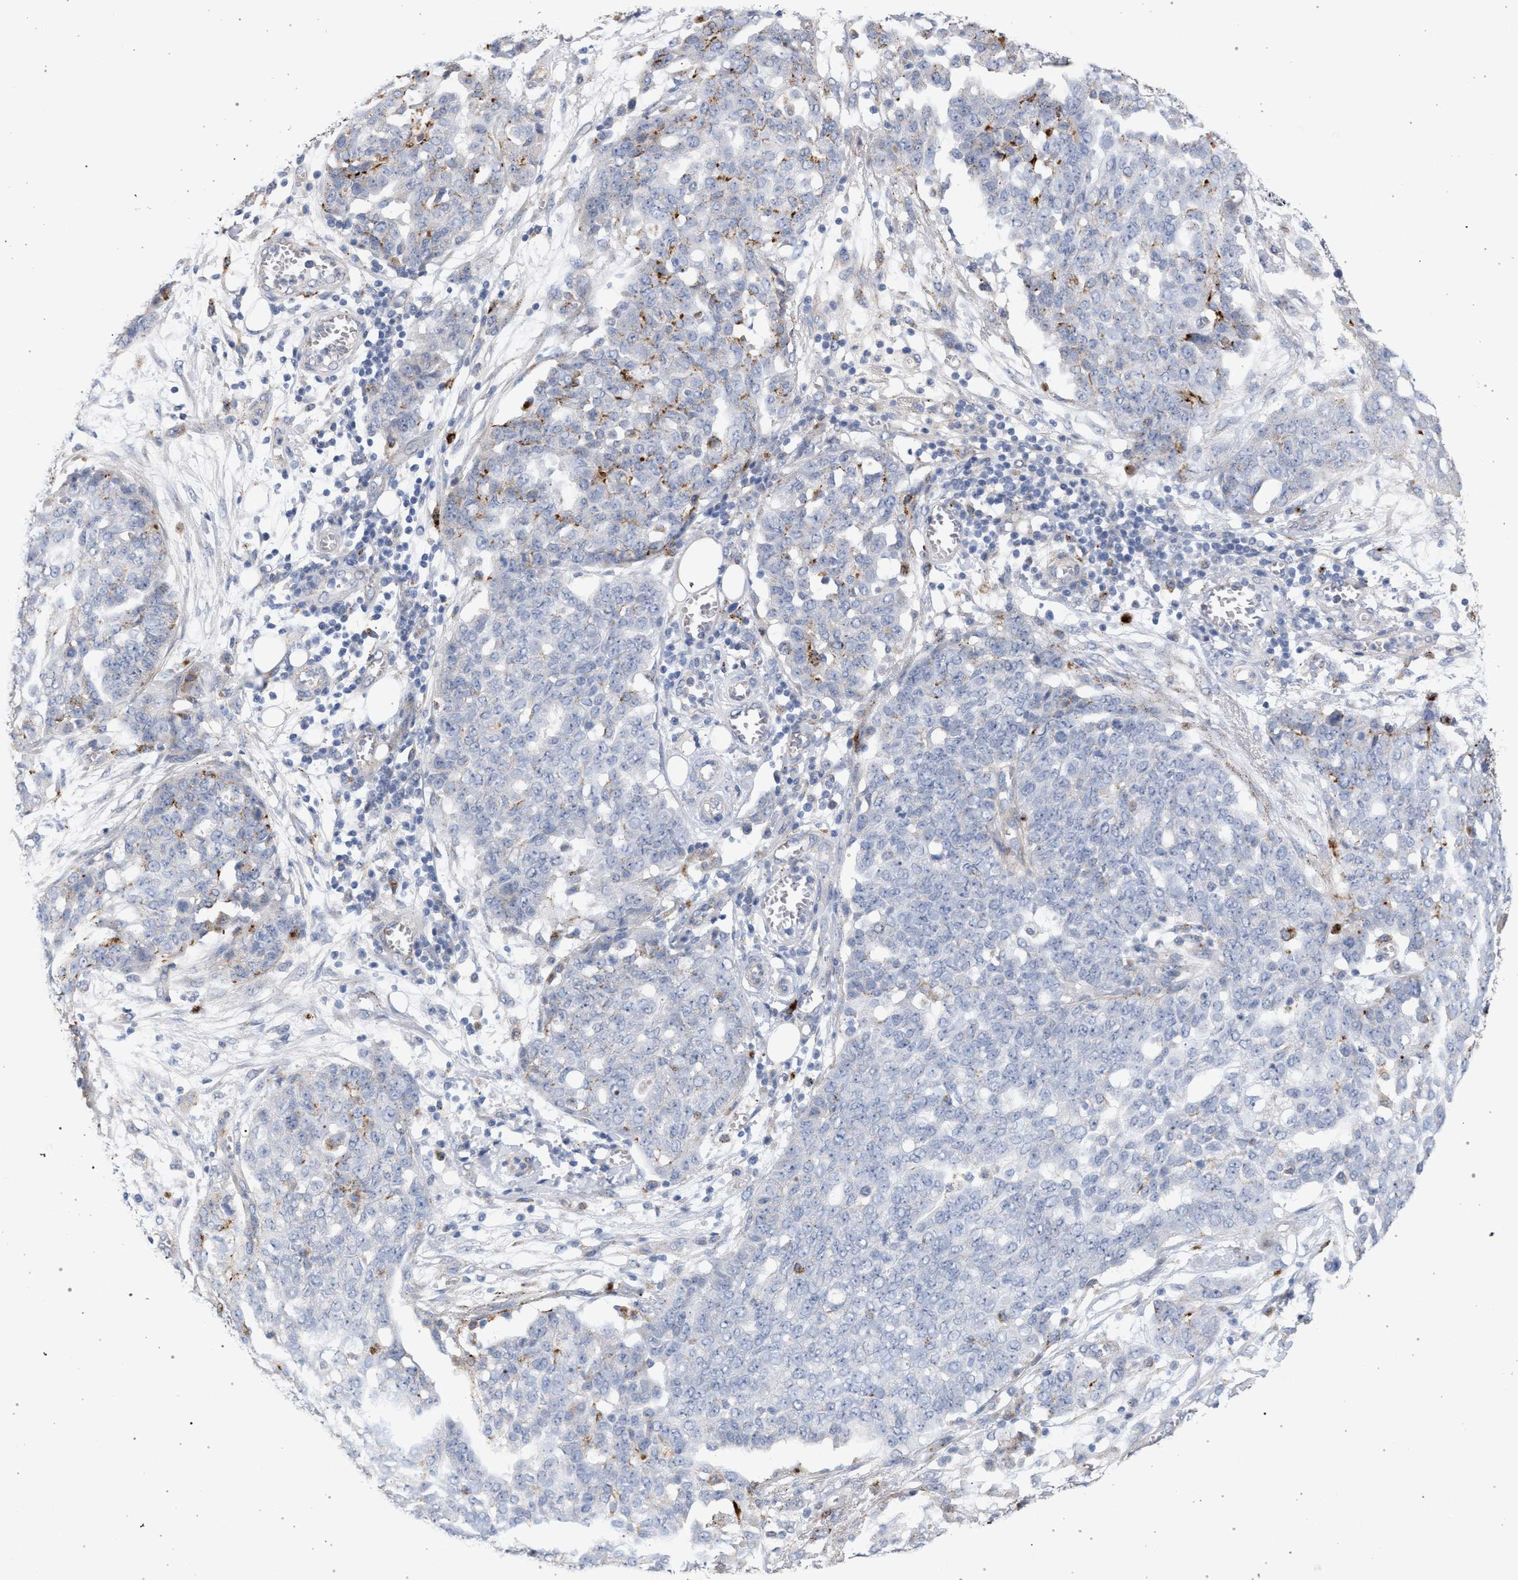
{"staining": {"intensity": "moderate", "quantity": "<25%", "location": "cytoplasmic/membranous"}, "tissue": "ovarian cancer", "cell_type": "Tumor cells", "image_type": "cancer", "snomed": [{"axis": "morphology", "description": "Cystadenocarcinoma, serous, NOS"}, {"axis": "topography", "description": "Soft tissue"}, {"axis": "topography", "description": "Ovary"}], "caption": "DAB immunohistochemical staining of human serous cystadenocarcinoma (ovarian) shows moderate cytoplasmic/membranous protein positivity in about <25% of tumor cells. The protein of interest is stained brown, and the nuclei are stained in blue (DAB IHC with brightfield microscopy, high magnification).", "gene": "MAMDC2", "patient": {"sex": "female", "age": 57}}